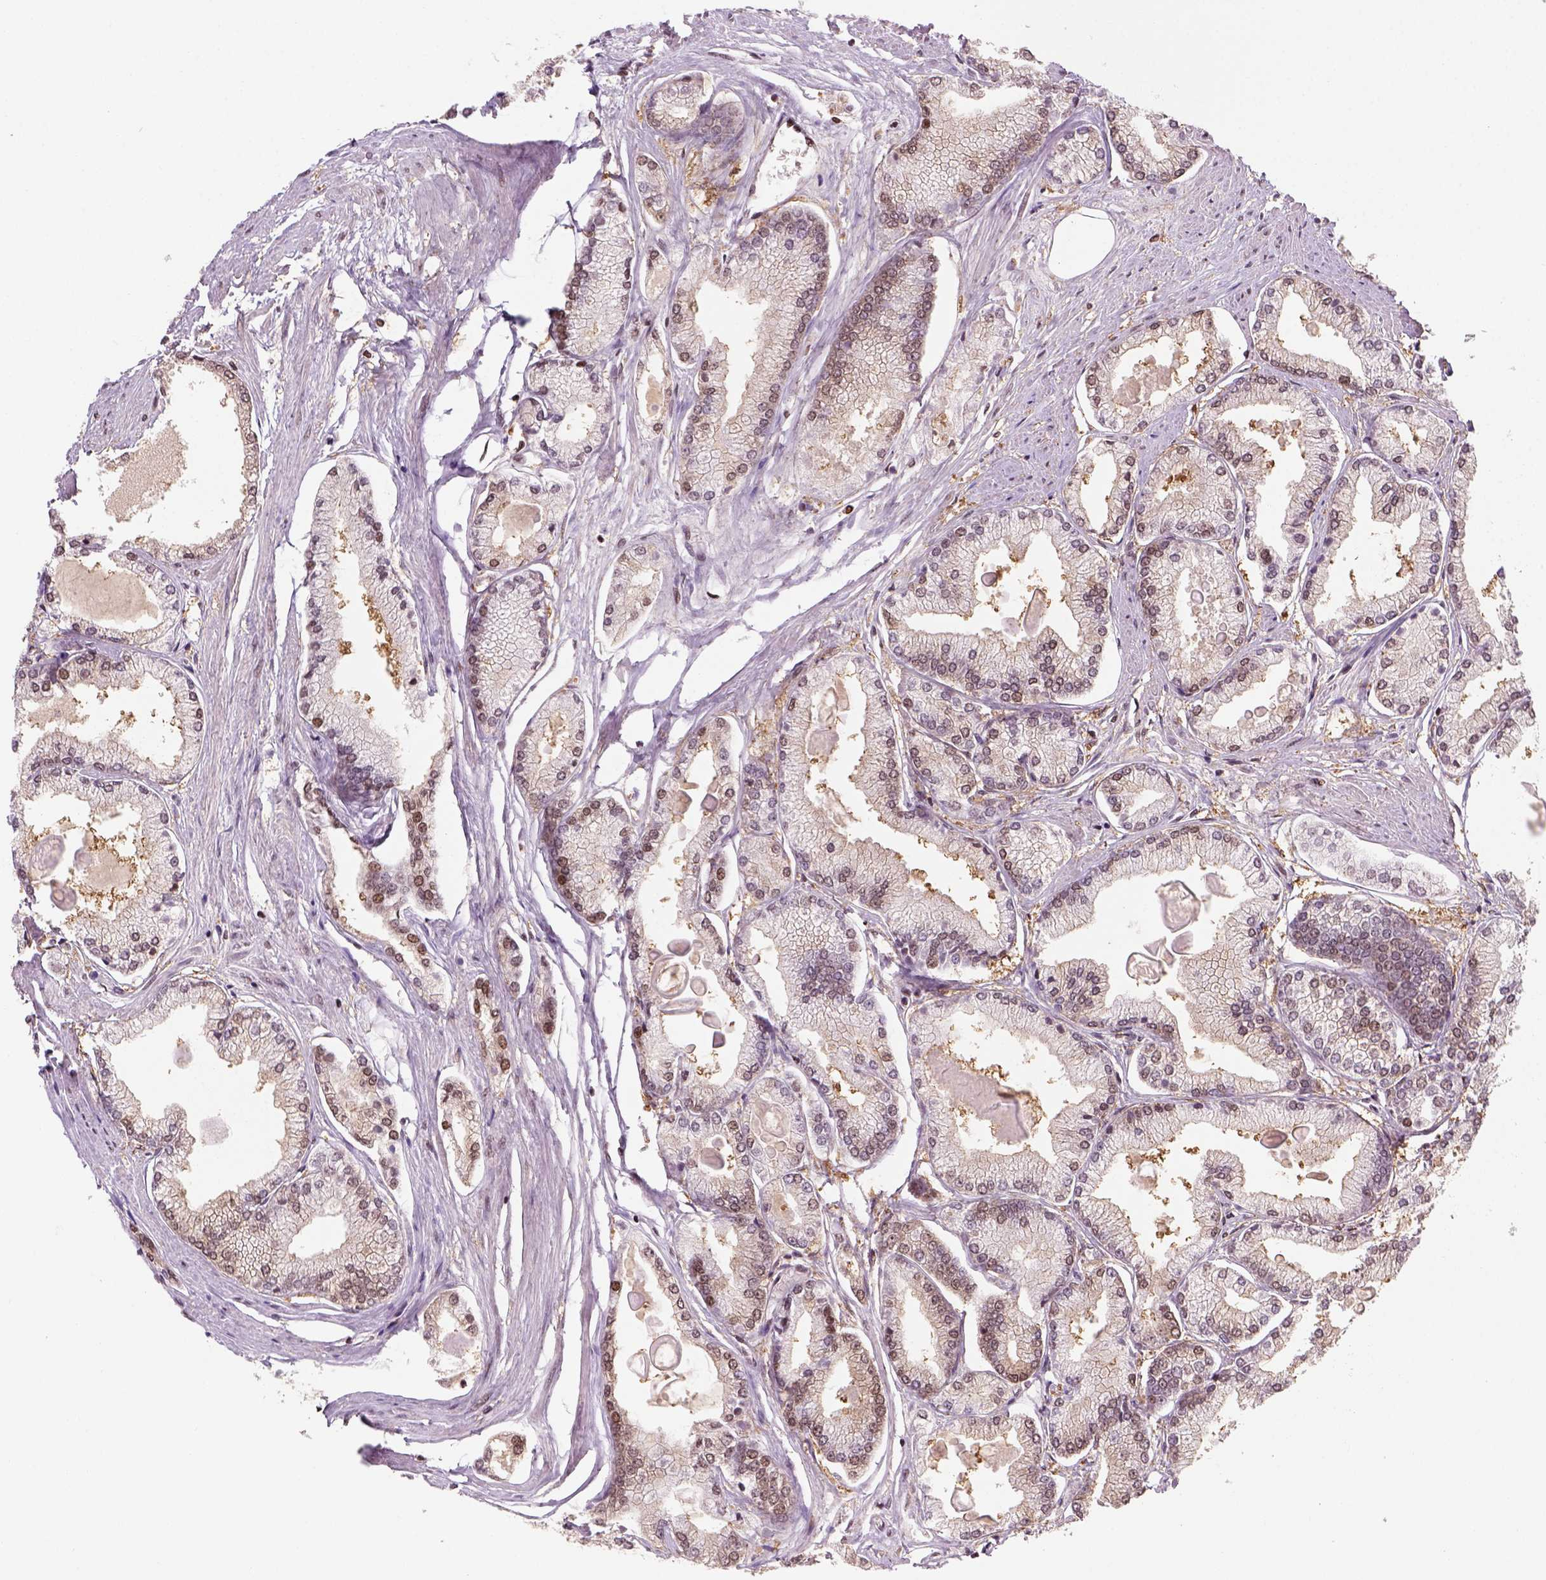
{"staining": {"intensity": "weak", "quantity": "25%-75%", "location": "nuclear"}, "tissue": "prostate cancer", "cell_type": "Tumor cells", "image_type": "cancer", "snomed": [{"axis": "morphology", "description": "Adenocarcinoma, High grade"}, {"axis": "topography", "description": "Prostate"}], "caption": "Brown immunohistochemical staining in adenocarcinoma (high-grade) (prostate) demonstrates weak nuclear staining in about 25%-75% of tumor cells. The protein of interest is stained brown, and the nuclei are stained in blue (DAB (3,3'-diaminobenzidine) IHC with brightfield microscopy, high magnification).", "gene": "GOT1", "patient": {"sex": "male", "age": 68}}